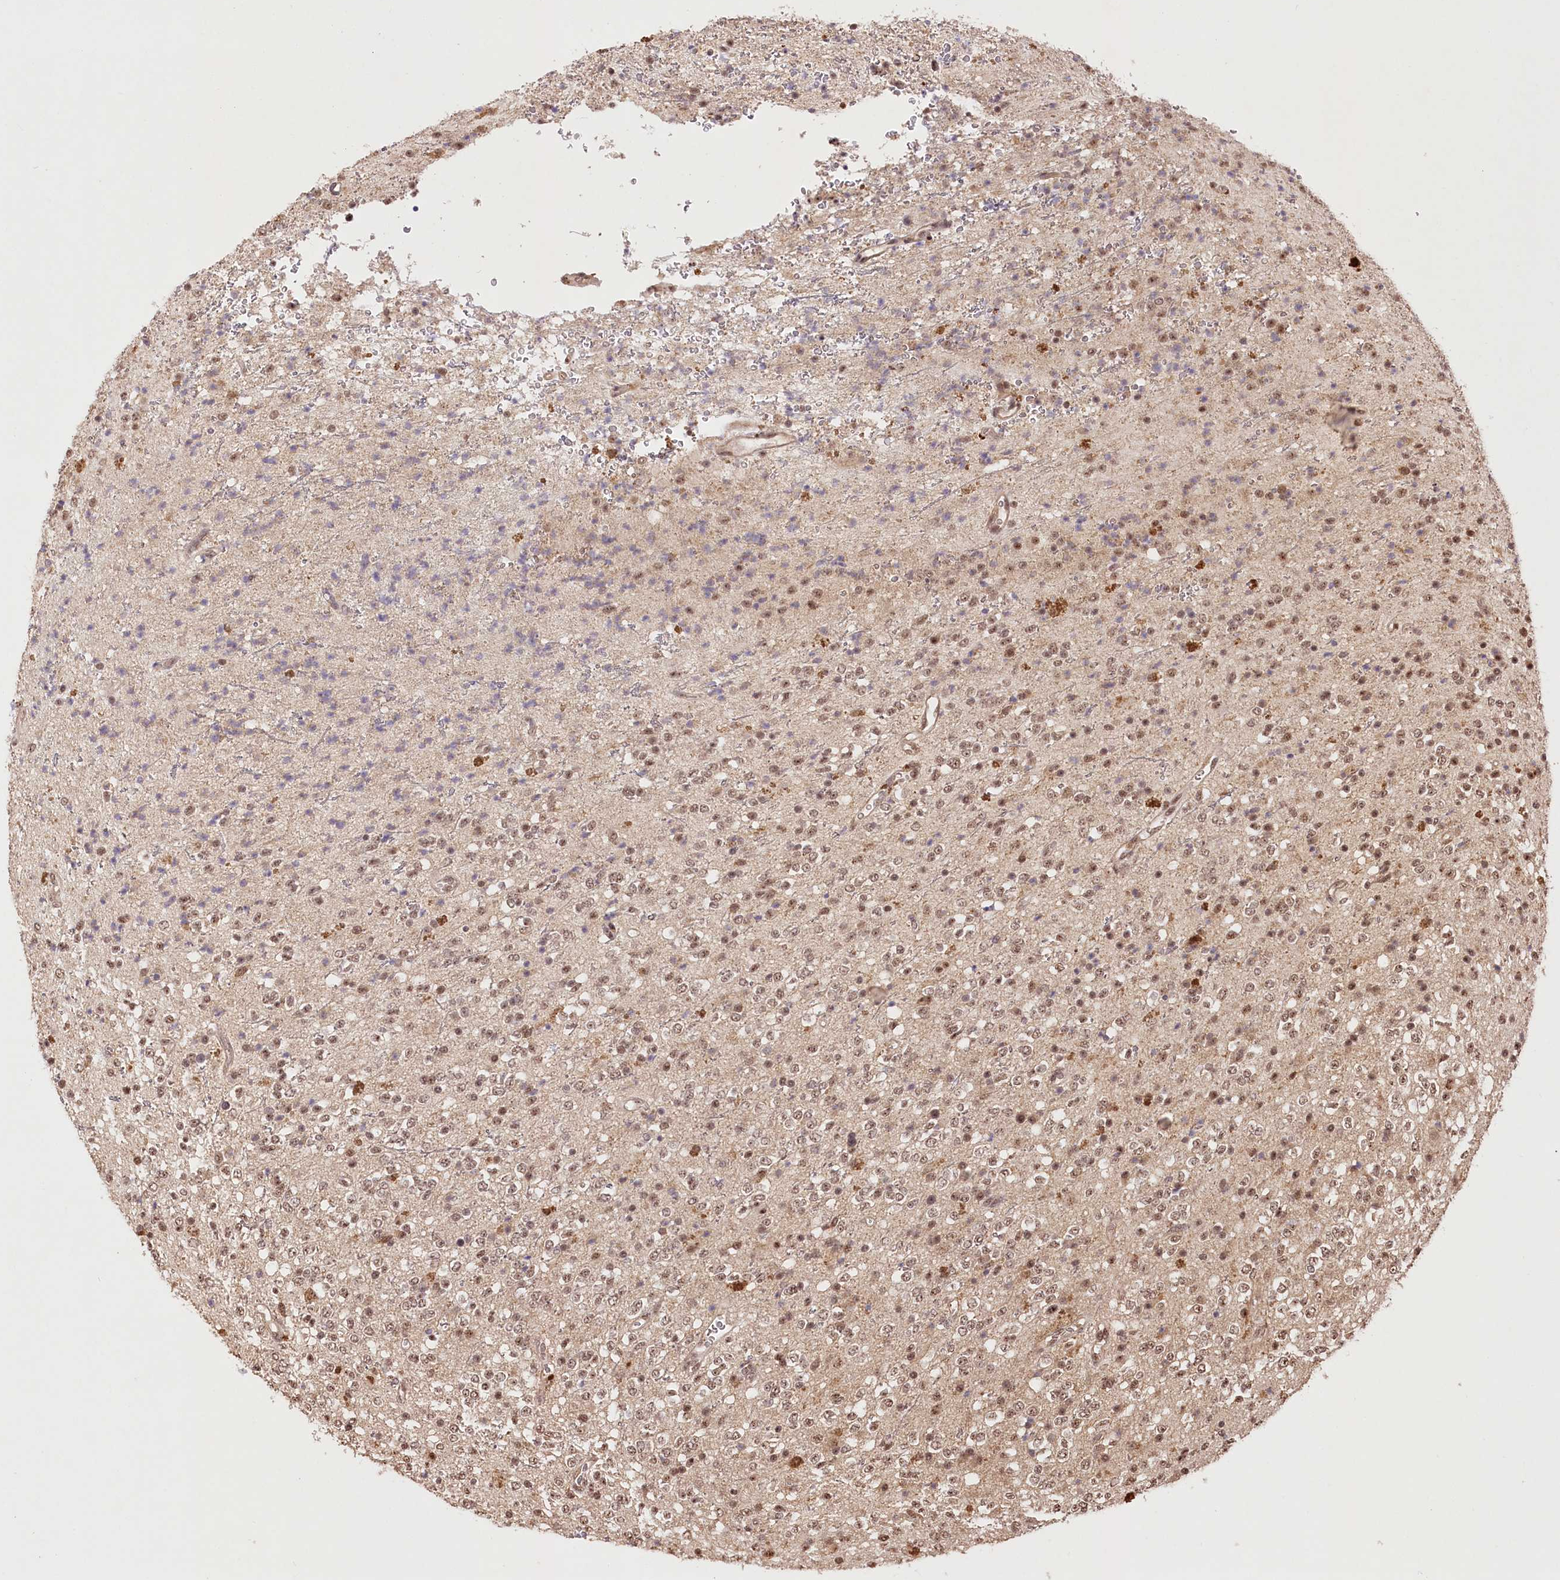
{"staining": {"intensity": "weak", "quantity": ">75%", "location": "nuclear"}, "tissue": "glioma", "cell_type": "Tumor cells", "image_type": "cancer", "snomed": [{"axis": "morphology", "description": "Glioma, malignant, High grade"}, {"axis": "topography", "description": "Brain"}], "caption": "Human glioma stained for a protein (brown) exhibits weak nuclear positive positivity in approximately >75% of tumor cells.", "gene": "PYROXD1", "patient": {"sex": "male", "age": 34}}